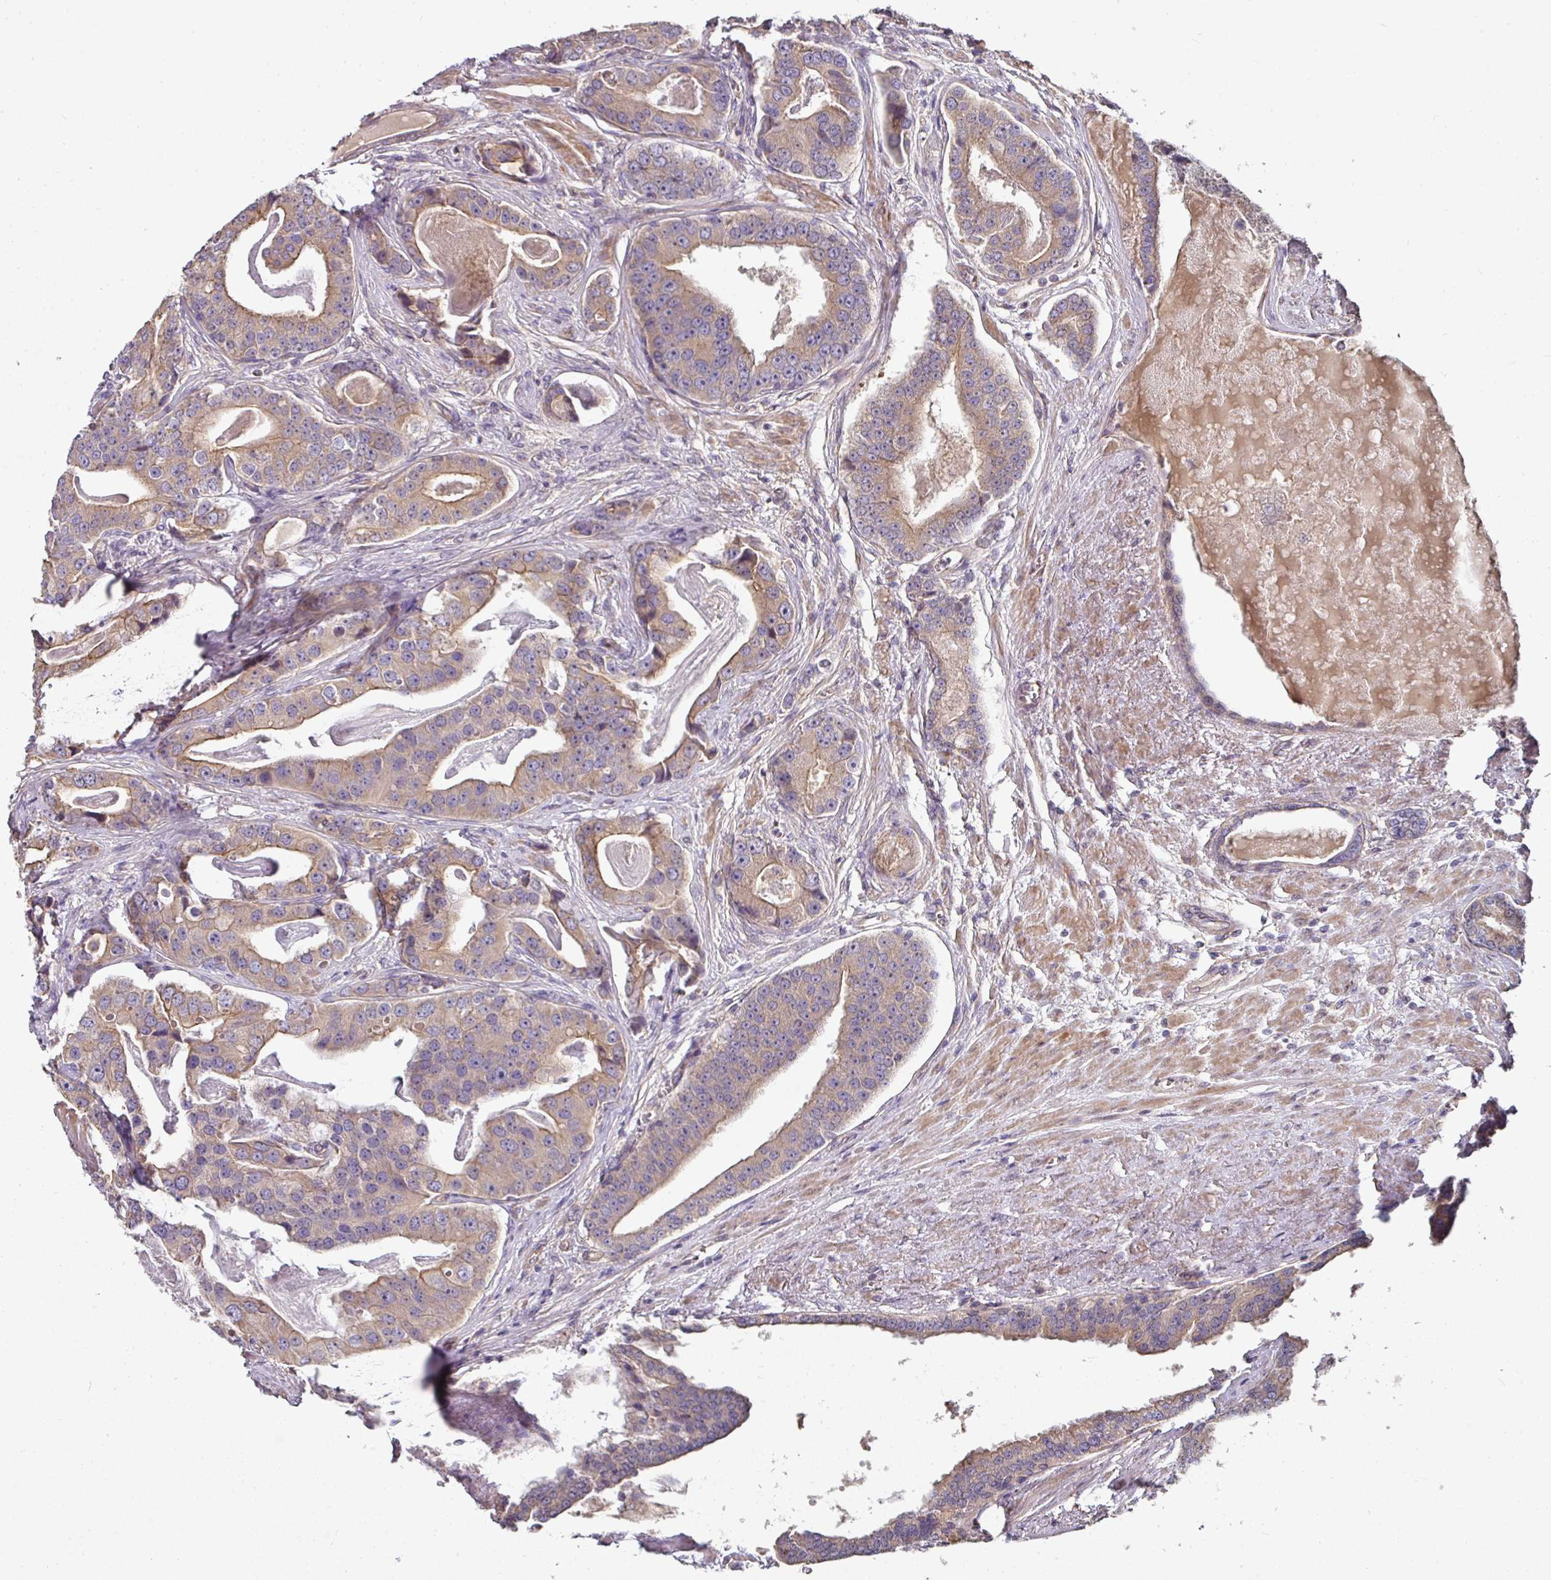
{"staining": {"intensity": "weak", "quantity": "<25%", "location": "cytoplasmic/membranous"}, "tissue": "prostate cancer", "cell_type": "Tumor cells", "image_type": "cancer", "snomed": [{"axis": "morphology", "description": "Adenocarcinoma, High grade"}, {"axis": "topography", "description": "Prostate"}], "caption": "Histopathology image shows no significant protein positivity in tumor cells of prostate cancer (high-grade adenocarcinoma).", "gene": "C4orf48", "patient": {"sex": "male", "age": 71}}